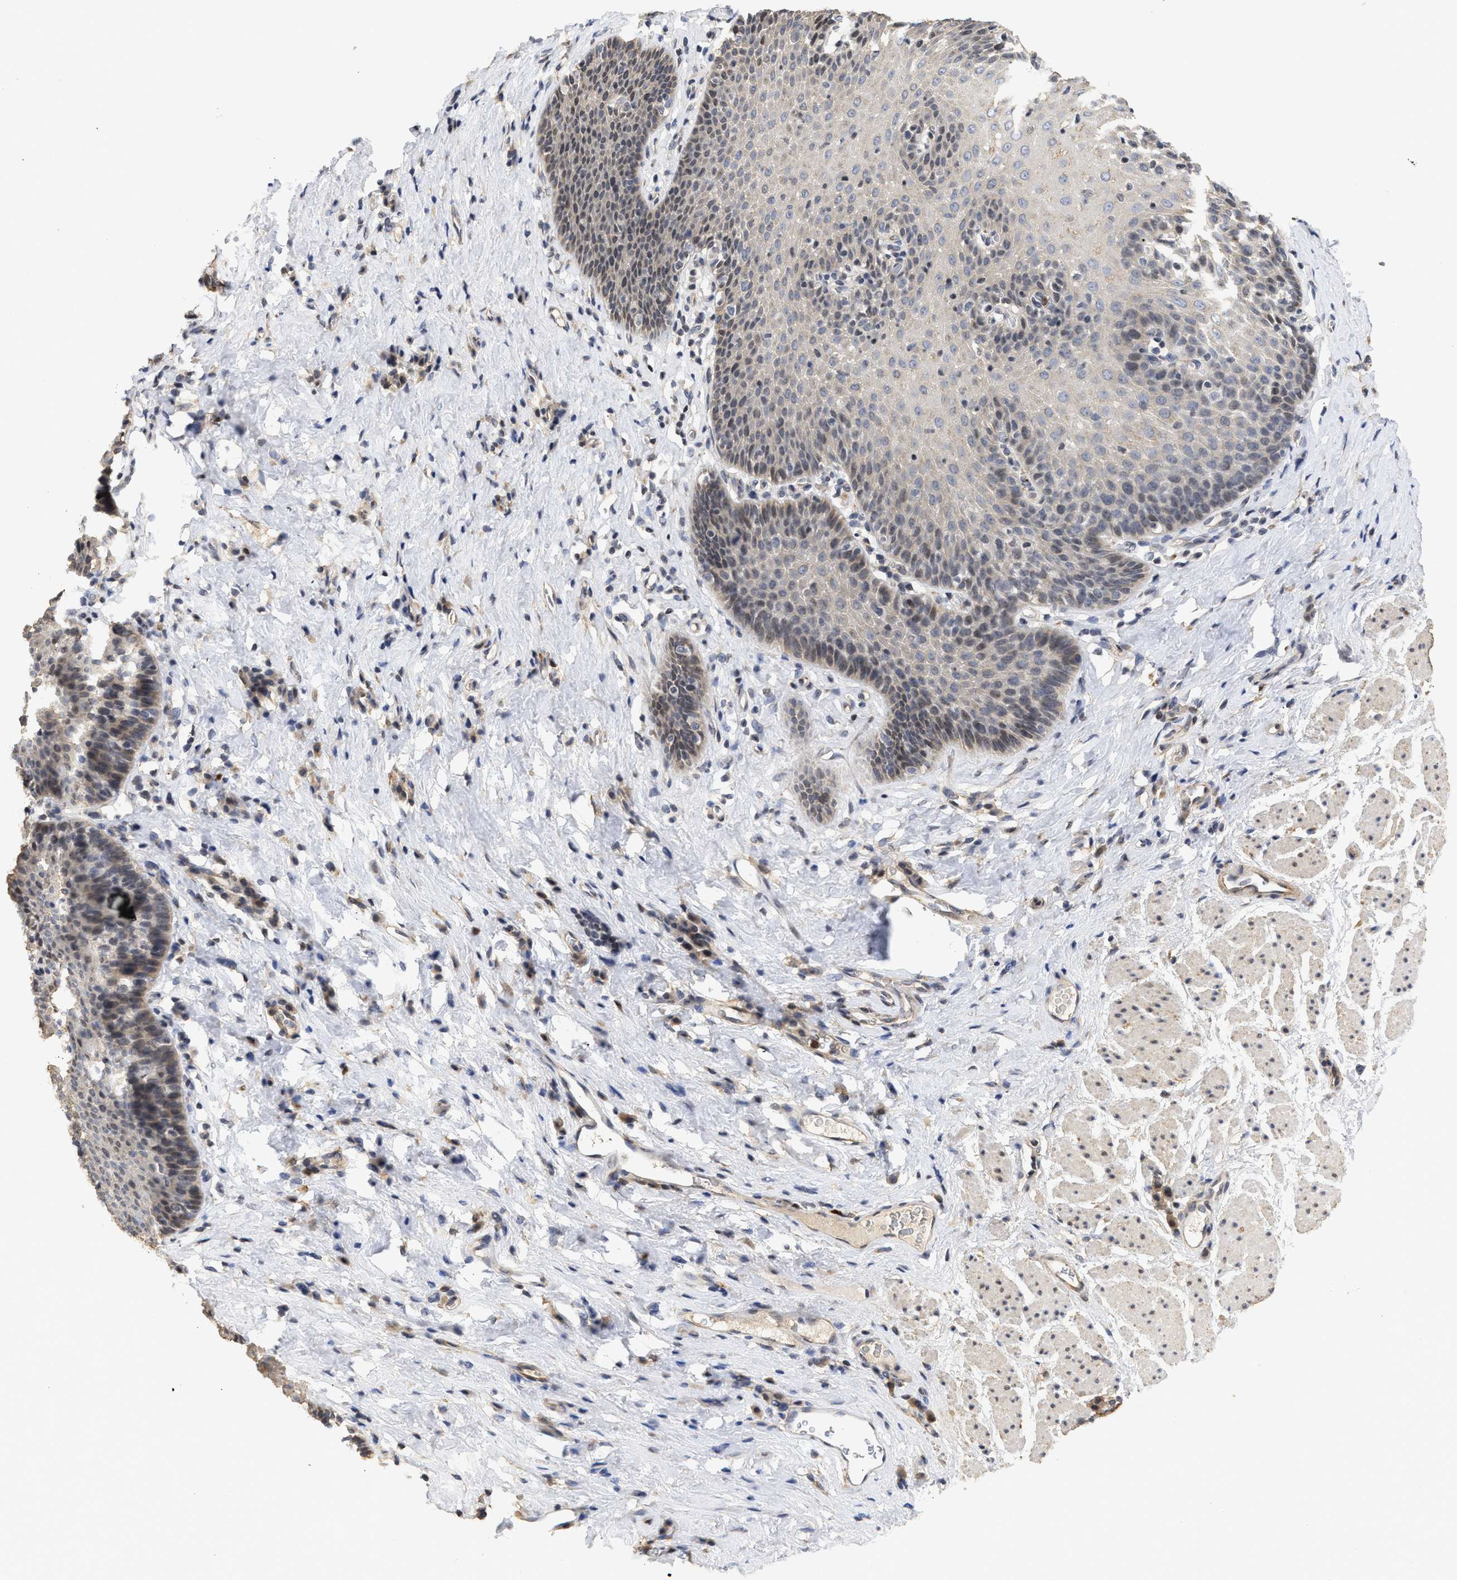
{"staining": {"intensity": "weak", "quantity": "<25%", "location": "cytoplasmic/membranous"}, "tissue": "esophagus", "cell_type": "Squamous epithelial cells", "image_type": "normal", "snomed": [{"axis": "morphology", "description": "Normal tissue, NOS"}, {"axis": "topography", "description": "Esophagus"}], "caption": "Immunohistochemistry (IHC) image of benign human esophagus stained for a protein (brown), which shows no positivity in squamous epithelial cells.", "gene": "ENSG00000142539", "patient": {"sex": "female", "age": 61}}